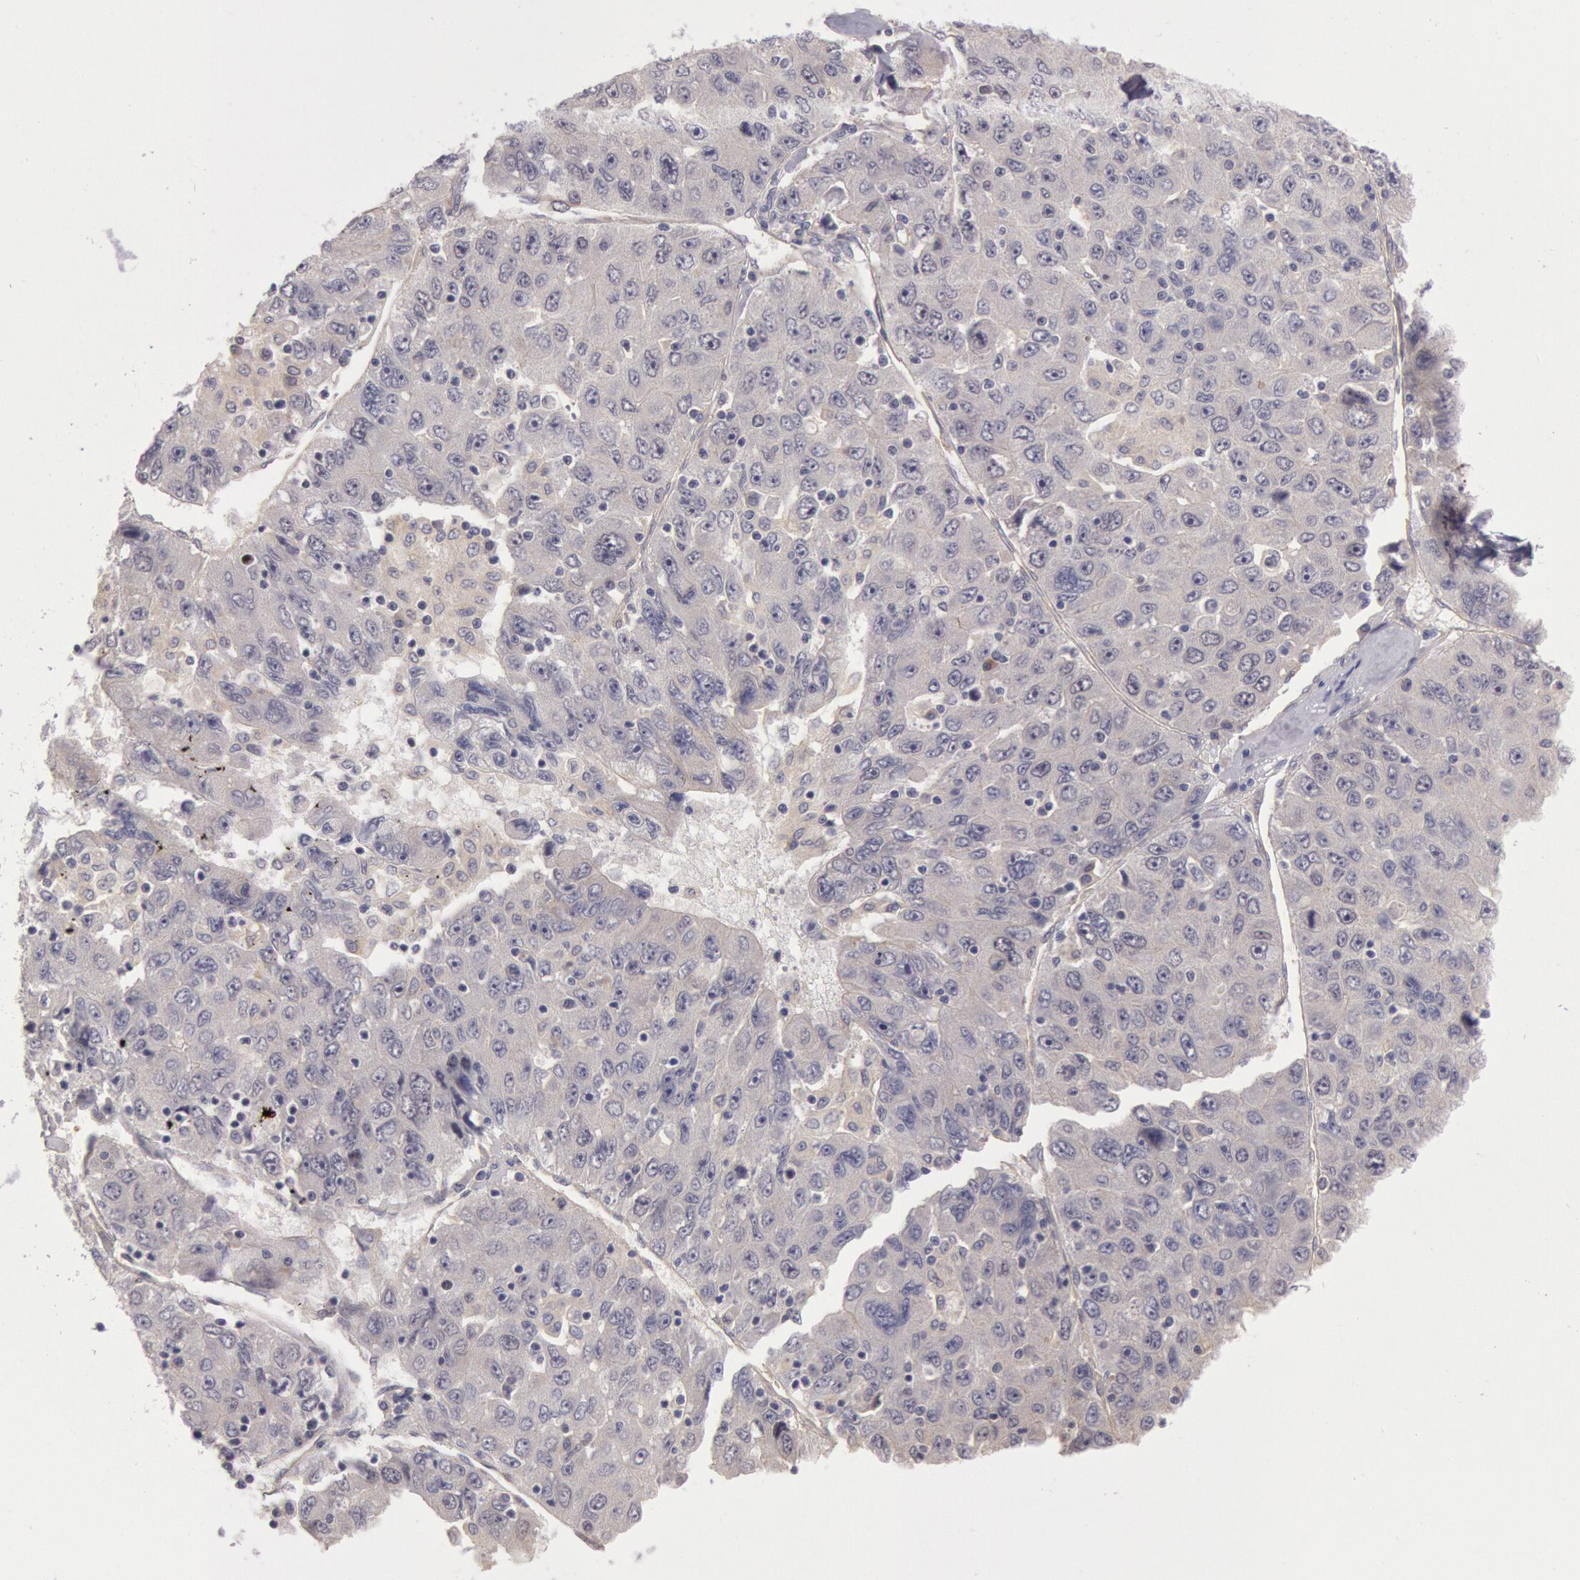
{"staining": {"intensity": "negative", "quantity": "none", "location": "none"}, "tissue": "liver cancer", "cell_type": "Tumor cells", "image_type": "cancer", "snomed": [{"axis": "morphology", "description": "Carcinoma, Hepatocellular, NOS"}, {"axis": "topography", "description": "Liver"}], "caption": "Tumor cells show no significant staining in liver cancer (hepatocellular carcinoma).", "gene": "AMOTL1", "patient": {"sex": "male", "age": 49}}